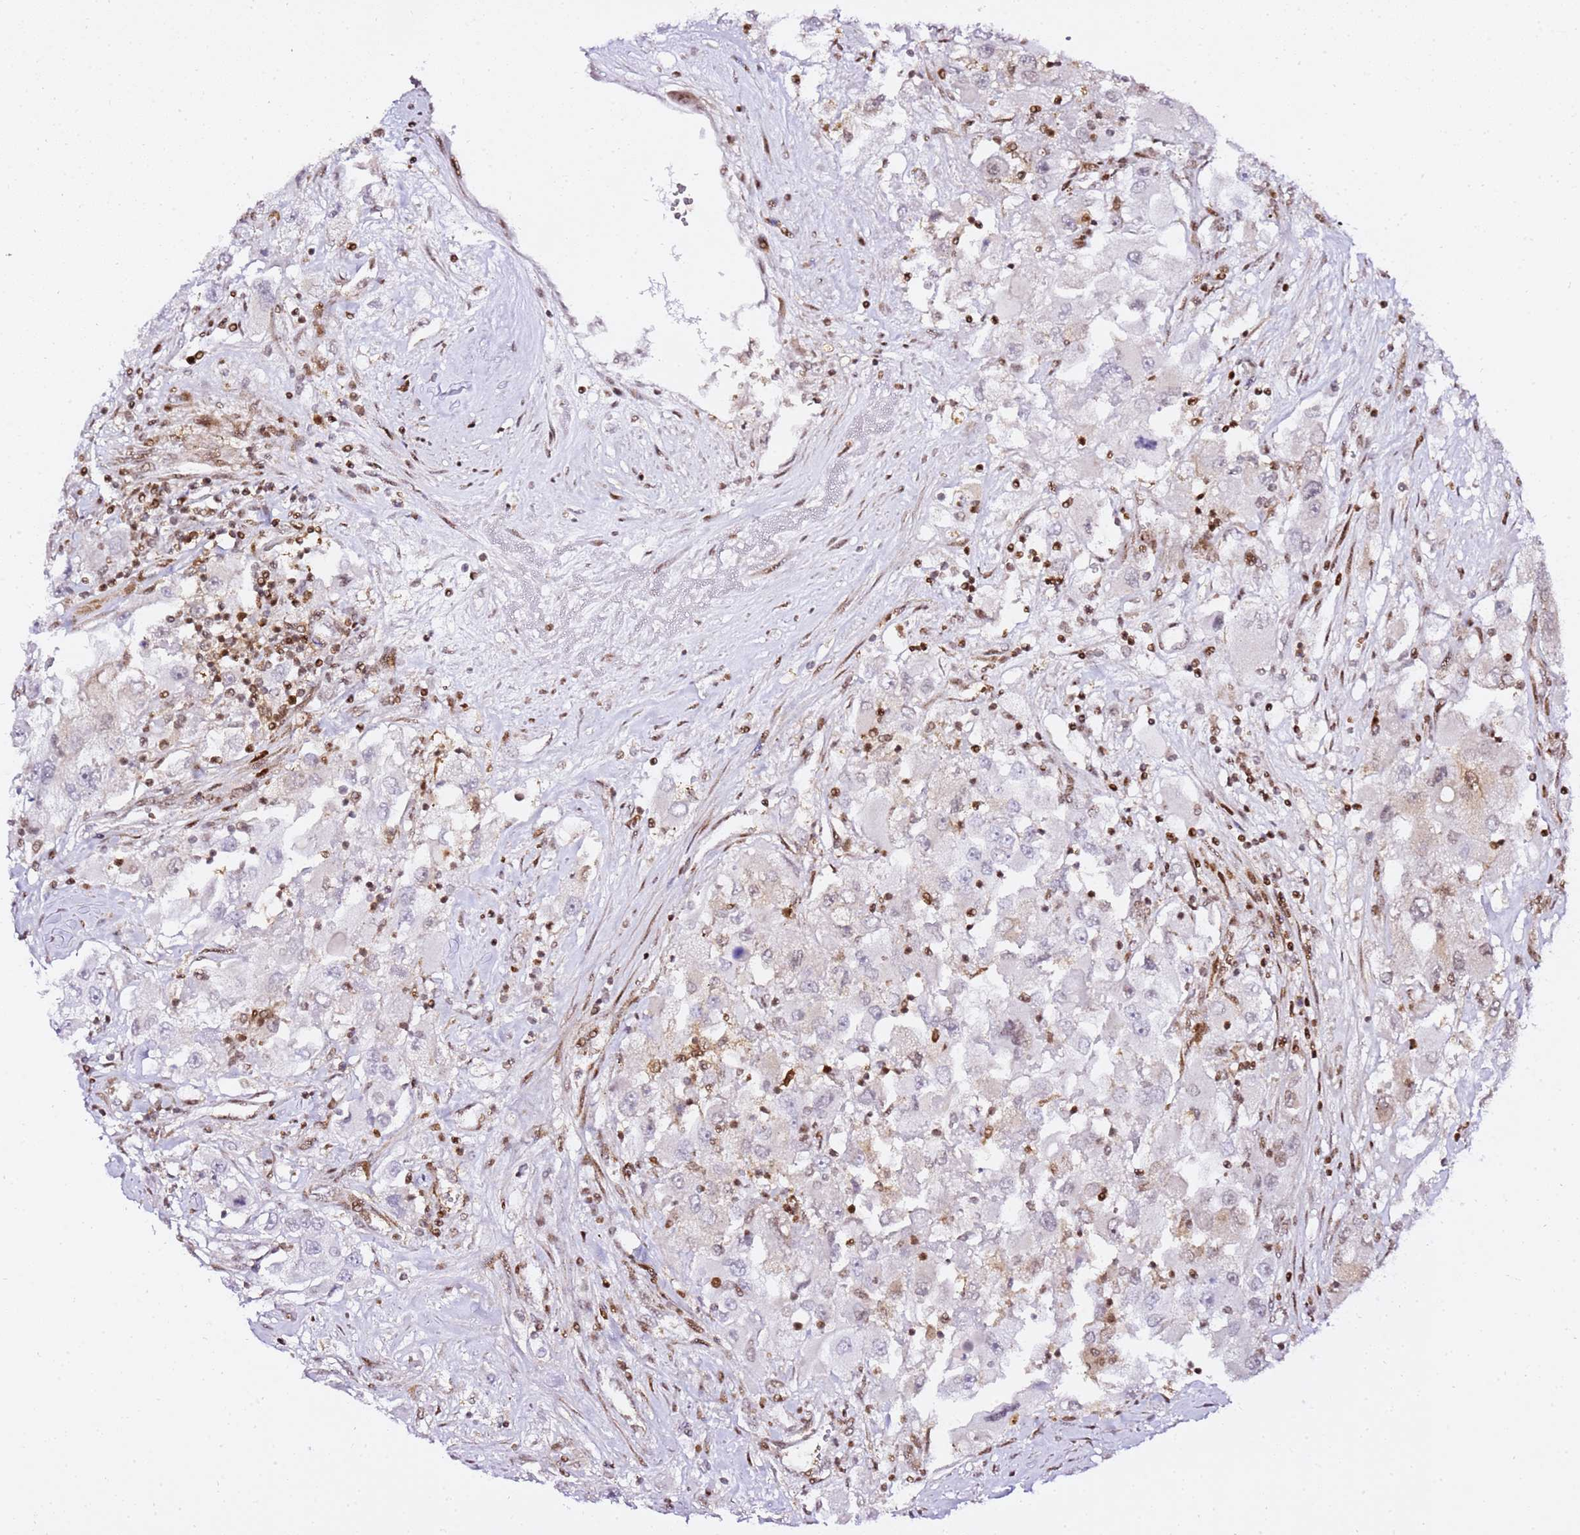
{"staining": {"intensity": "weak", "quantity": "<25%", "location": "cytoplasmic/membranous,nuclear"}, "tissue": "renal cancer", "cell_type": "Tumor cells", "image_type": "cancer", "snomed": [{"axis": "morphology", "description": "Adenocarcinoma, NOS"}, {"axis": "topography", "description": "Kidney"}], "caption": "Immunohistochemistry of renal cancer reveals no expression in tumor cells.", "gene": "GBP2", "patient": {"sex": "female", "age": 52}}